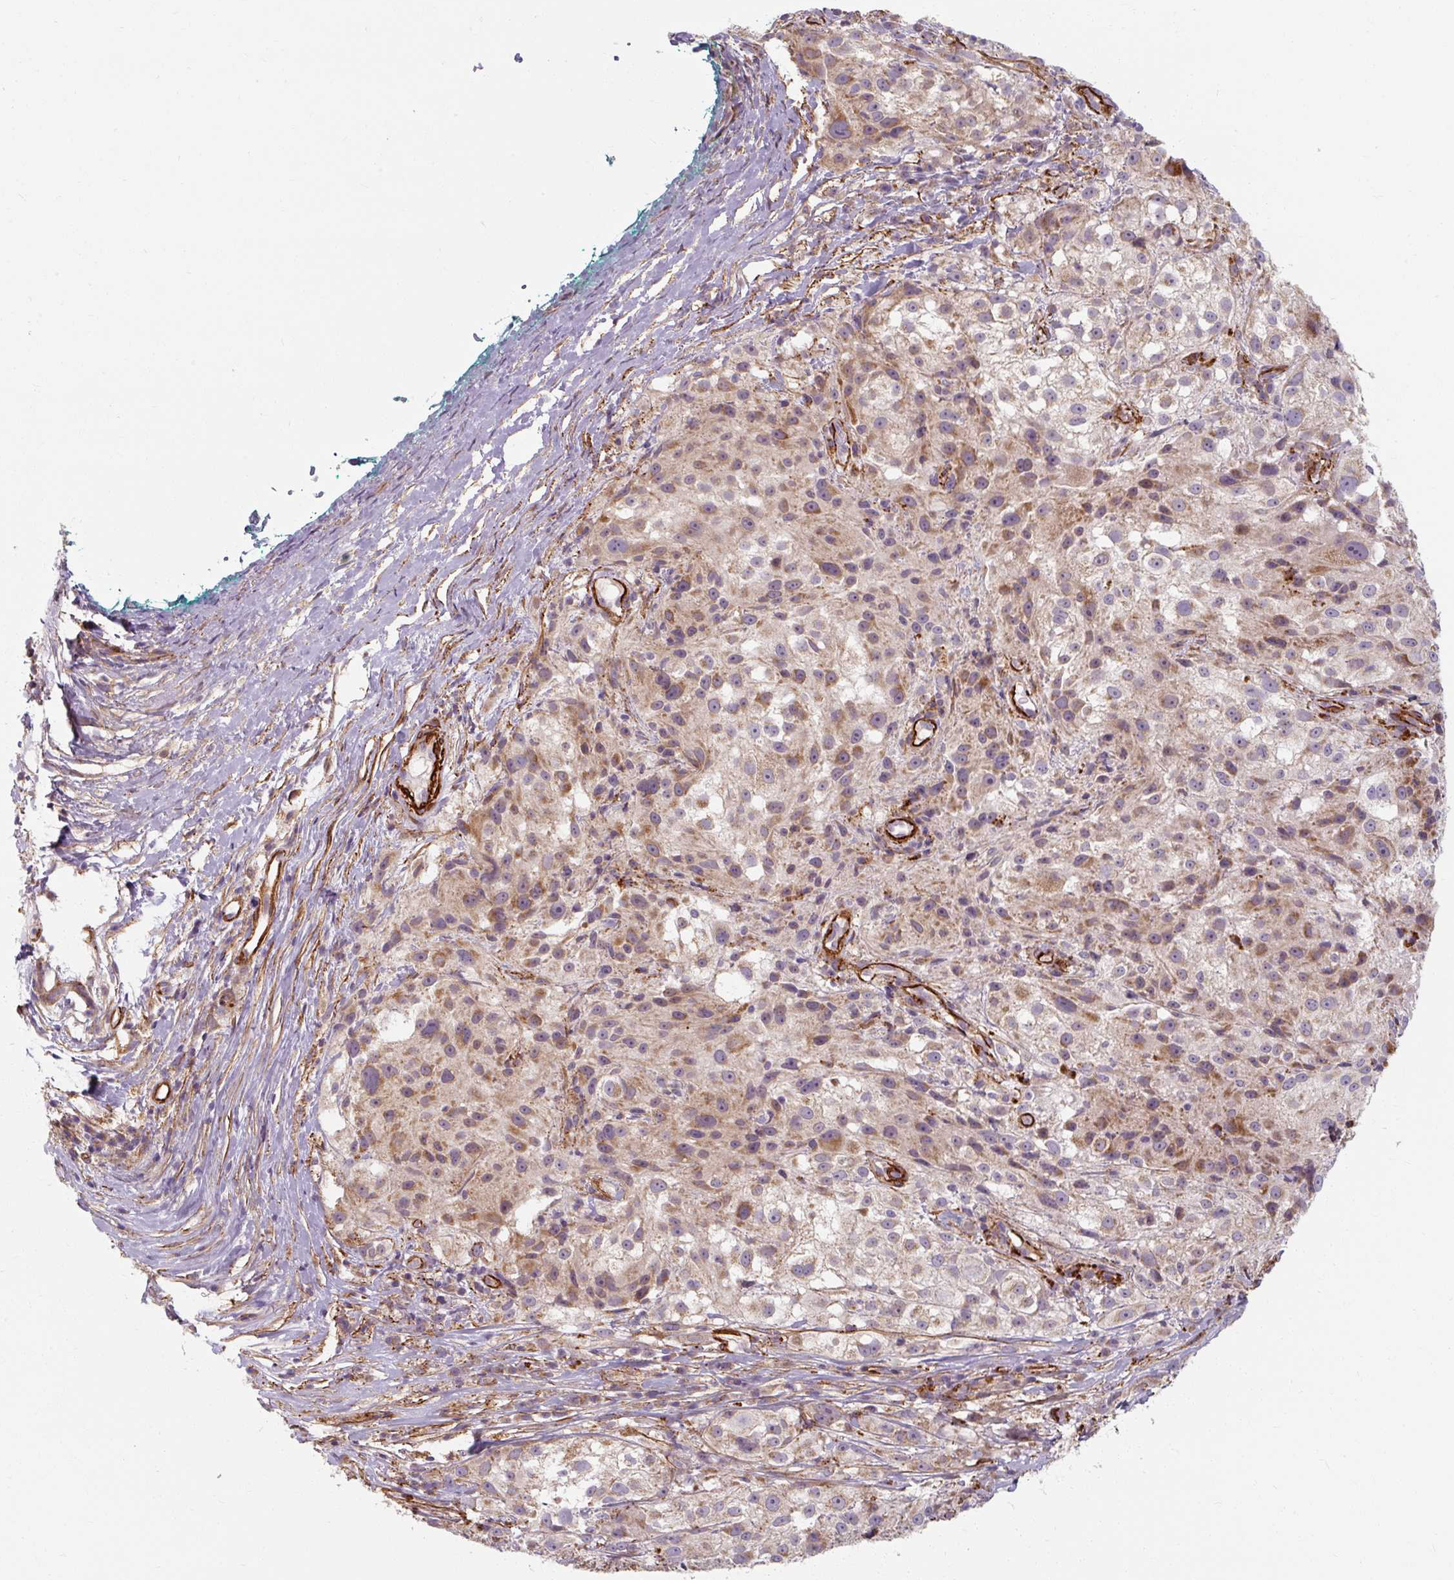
{"staining": {"intensity": "weak", "quantity": "25%-75%", "location": "cytoplasmic/membranous"}, "tissue": "melanoma", "cell_type": "Tumor cells", "image_type": "cancer", "snomed": [{"axis": "morphology", "description": "Necrosis, NOS"}, {"axis": "morphology", "description": "Malignant melanoma, NOS"}, {"axis": "topography", "description": "Skin"}], "caption": "Approximately 25%-75% of tumor cells in human melanoma exhibit weak cytoplasmic/membranous protein staining as visualized by brown immunohistochemical staining.", "gene": "MRPS5", "patient": {"sex": "female", "age": 87}}